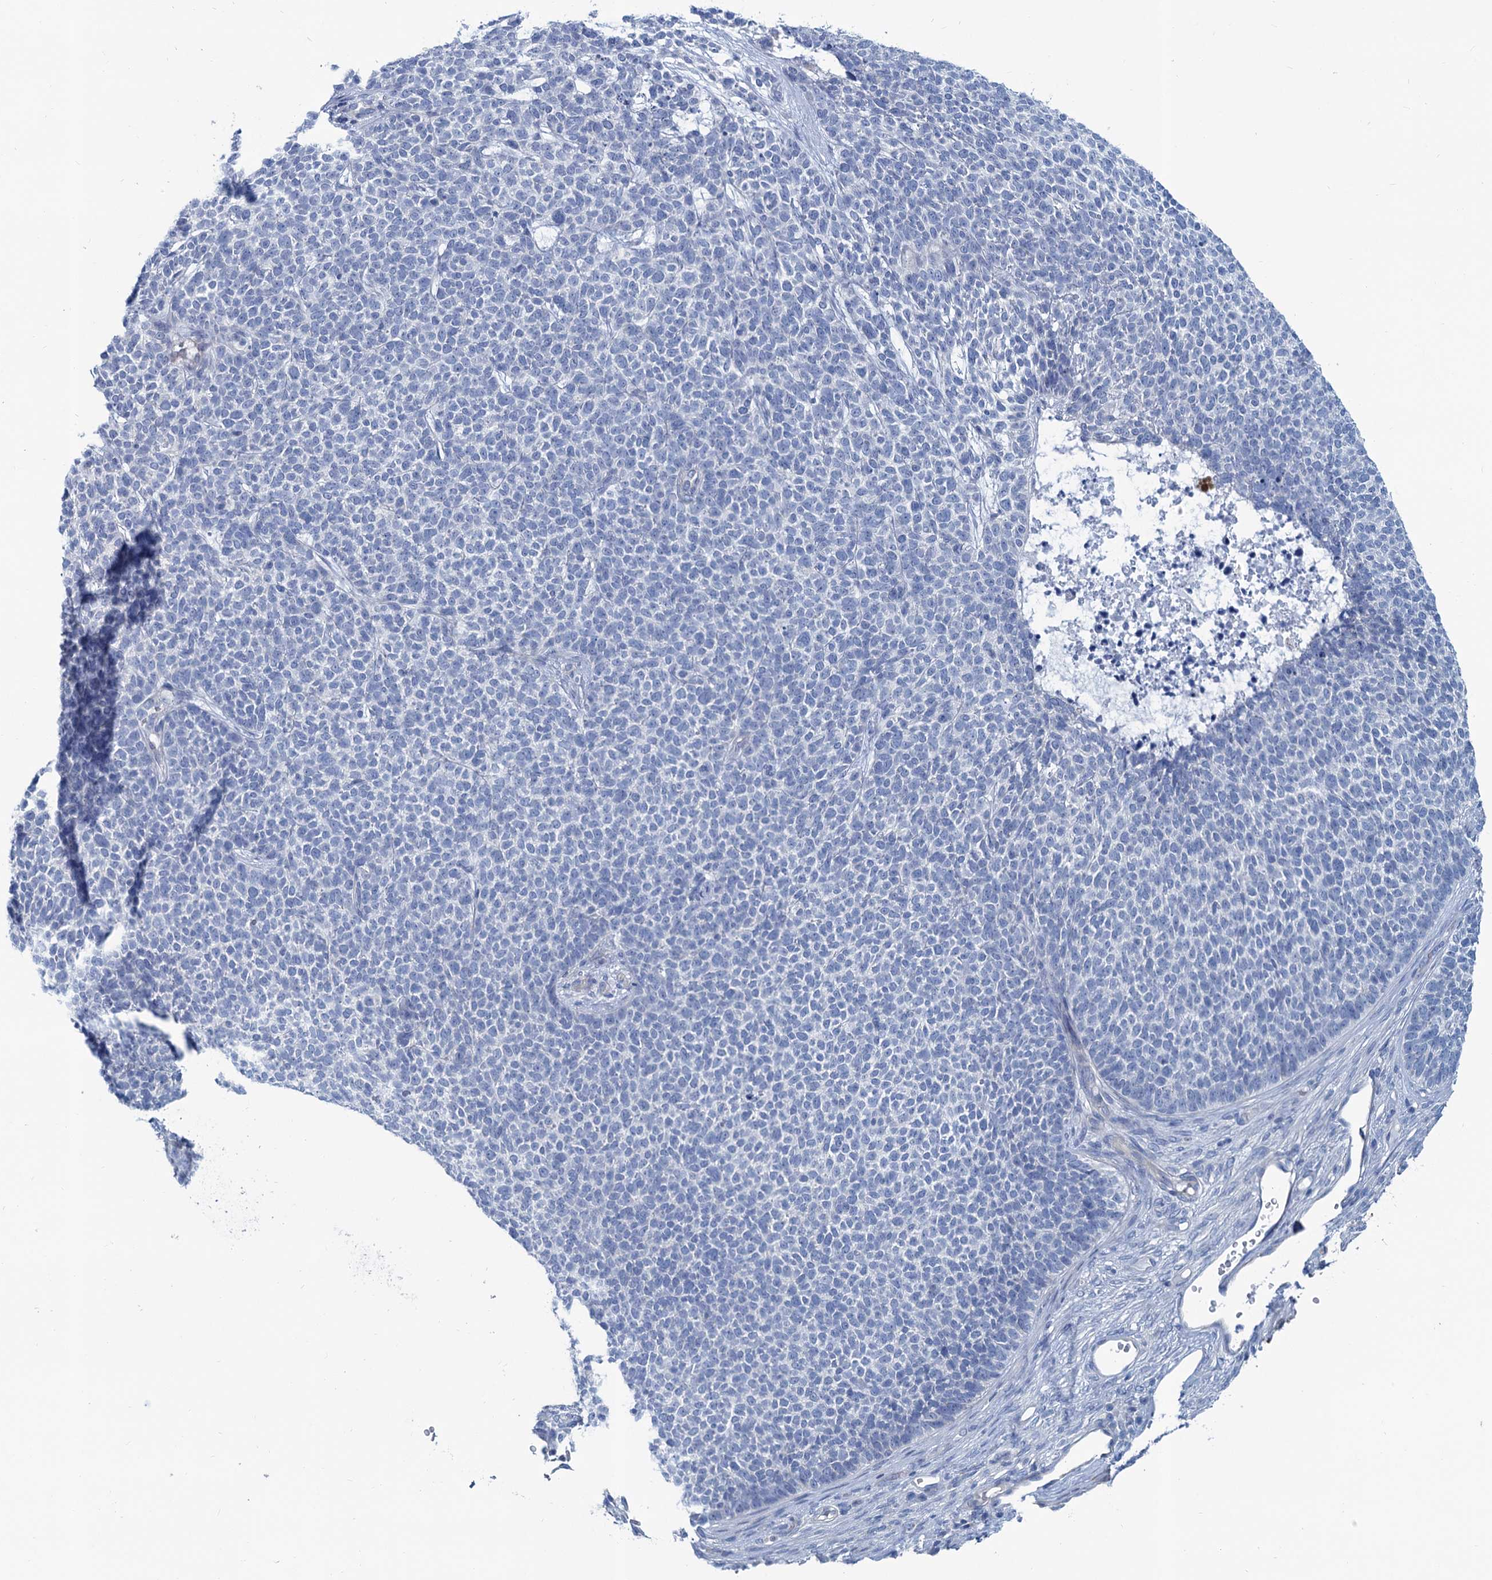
{"staining": {"intensity": "negative", "quantity": "none", "location": "none"}, "tissue": "skin cancer", "cell_type": "Tumor cells", "image_type": "cancer", "snomed": [{"axis": "morphology", "description": "Basal cell carcinoma"}, {"axis": "topography", "description": "Skin"}], "caption": "IHC photomicrograph of neoplastic tissue: human skin cancer (basal cell carcinoma) stained with DAB (3,3'-diaminobenzidine) demonstrates no significant protein expression in tumor cells.", "gene": "SLC1A3", "patient": {"sex": "female", "age": 84}}